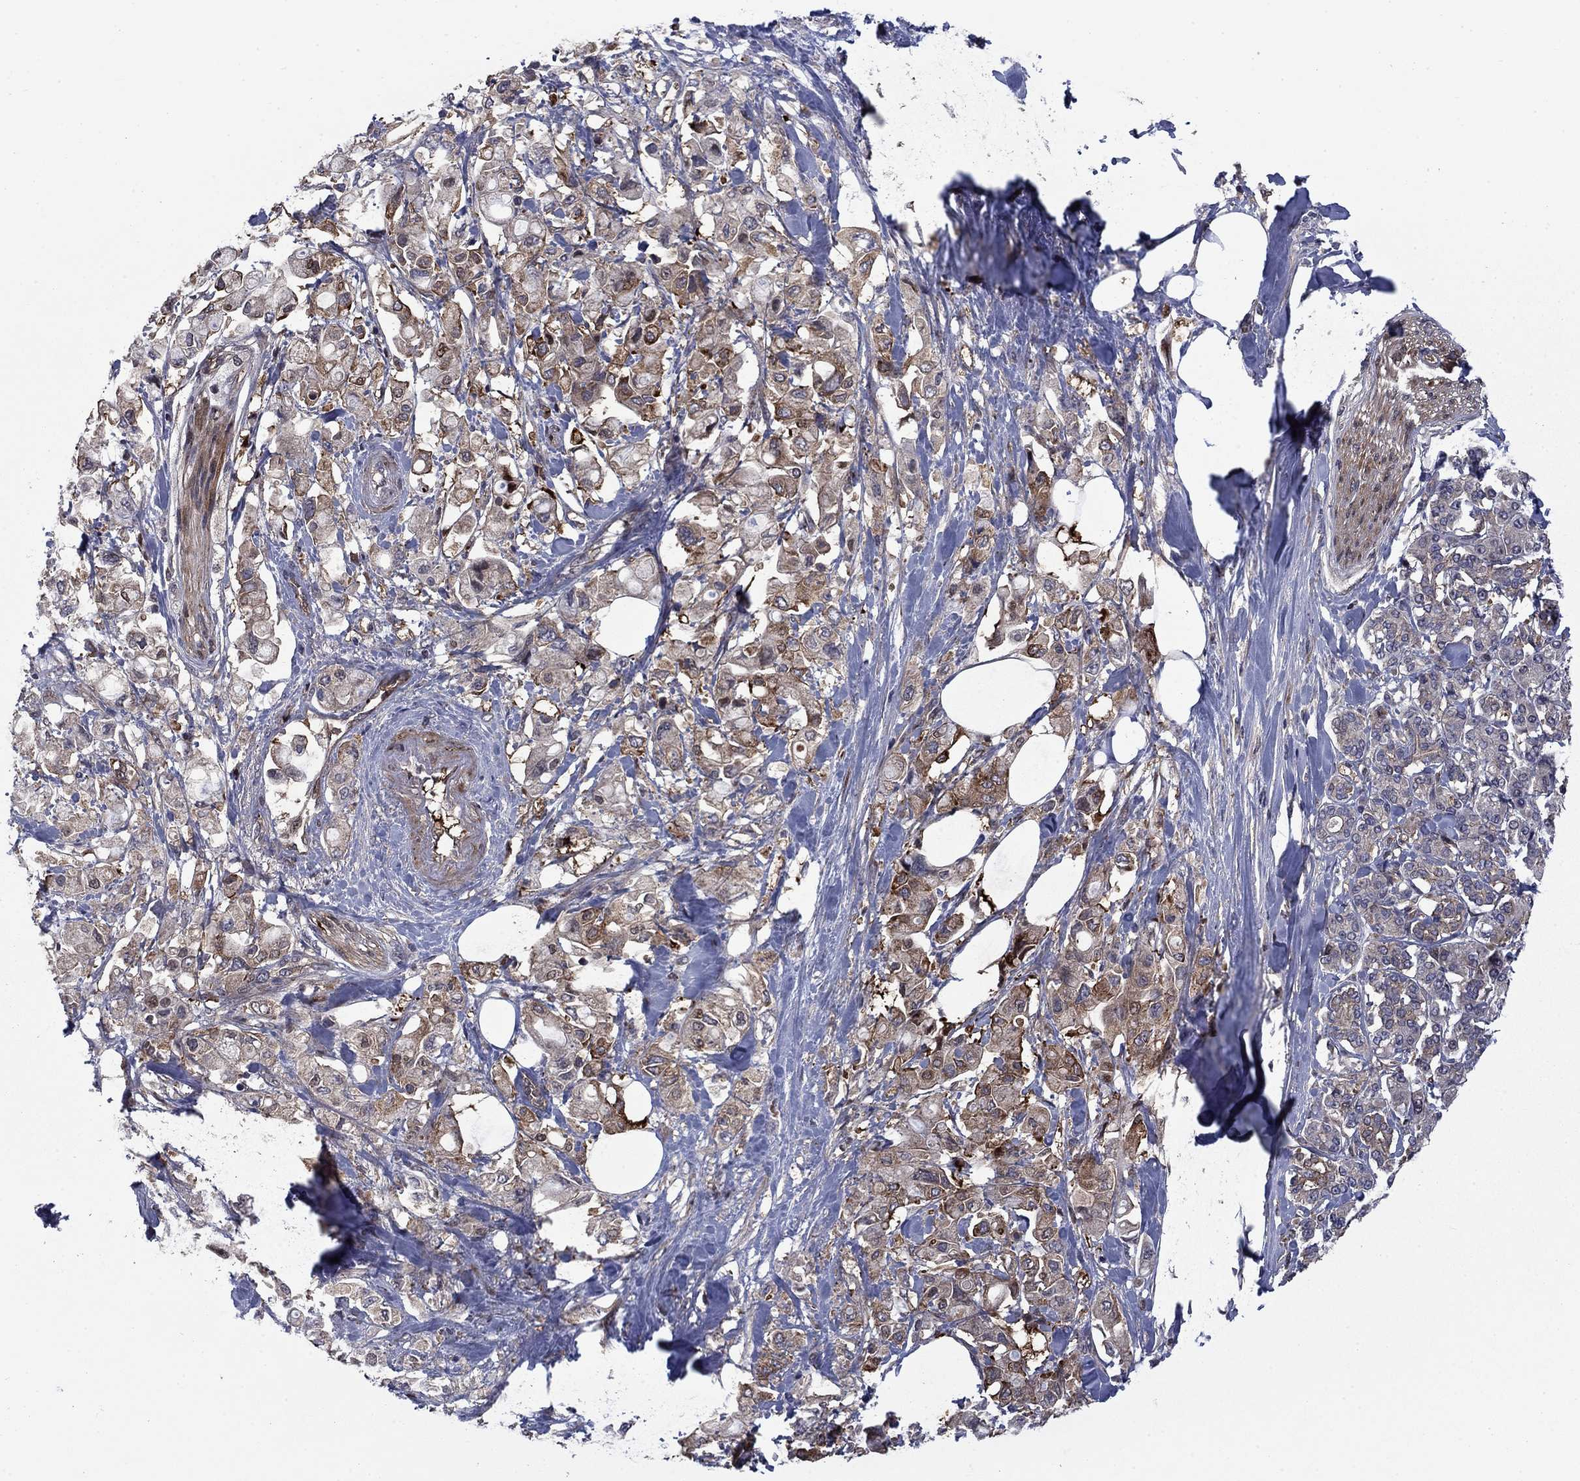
{"staining": {"intensity": "strong", "quantity": "25%-75%", "location": "cytoplasmic/membranous"}, "tissue": "pancreatic cancer", "cell_type": "Tumor cells", "image_type": "cancer", "snomed": [{"axis": "morphology", "description": "Adenocarcinoma, NOS"}, {"axis": "topography", "description": "Pancreas"}], "caption": "The micrograph shows immunohistochemical staining of pancreatic adenocarcinoma. There is strong cytoplasmic/membranous expression is appreciated in approximately 25%-75% of tumor cells.", "gene": "HDAC4", "patient": {"sex": "female", "age": 56}}